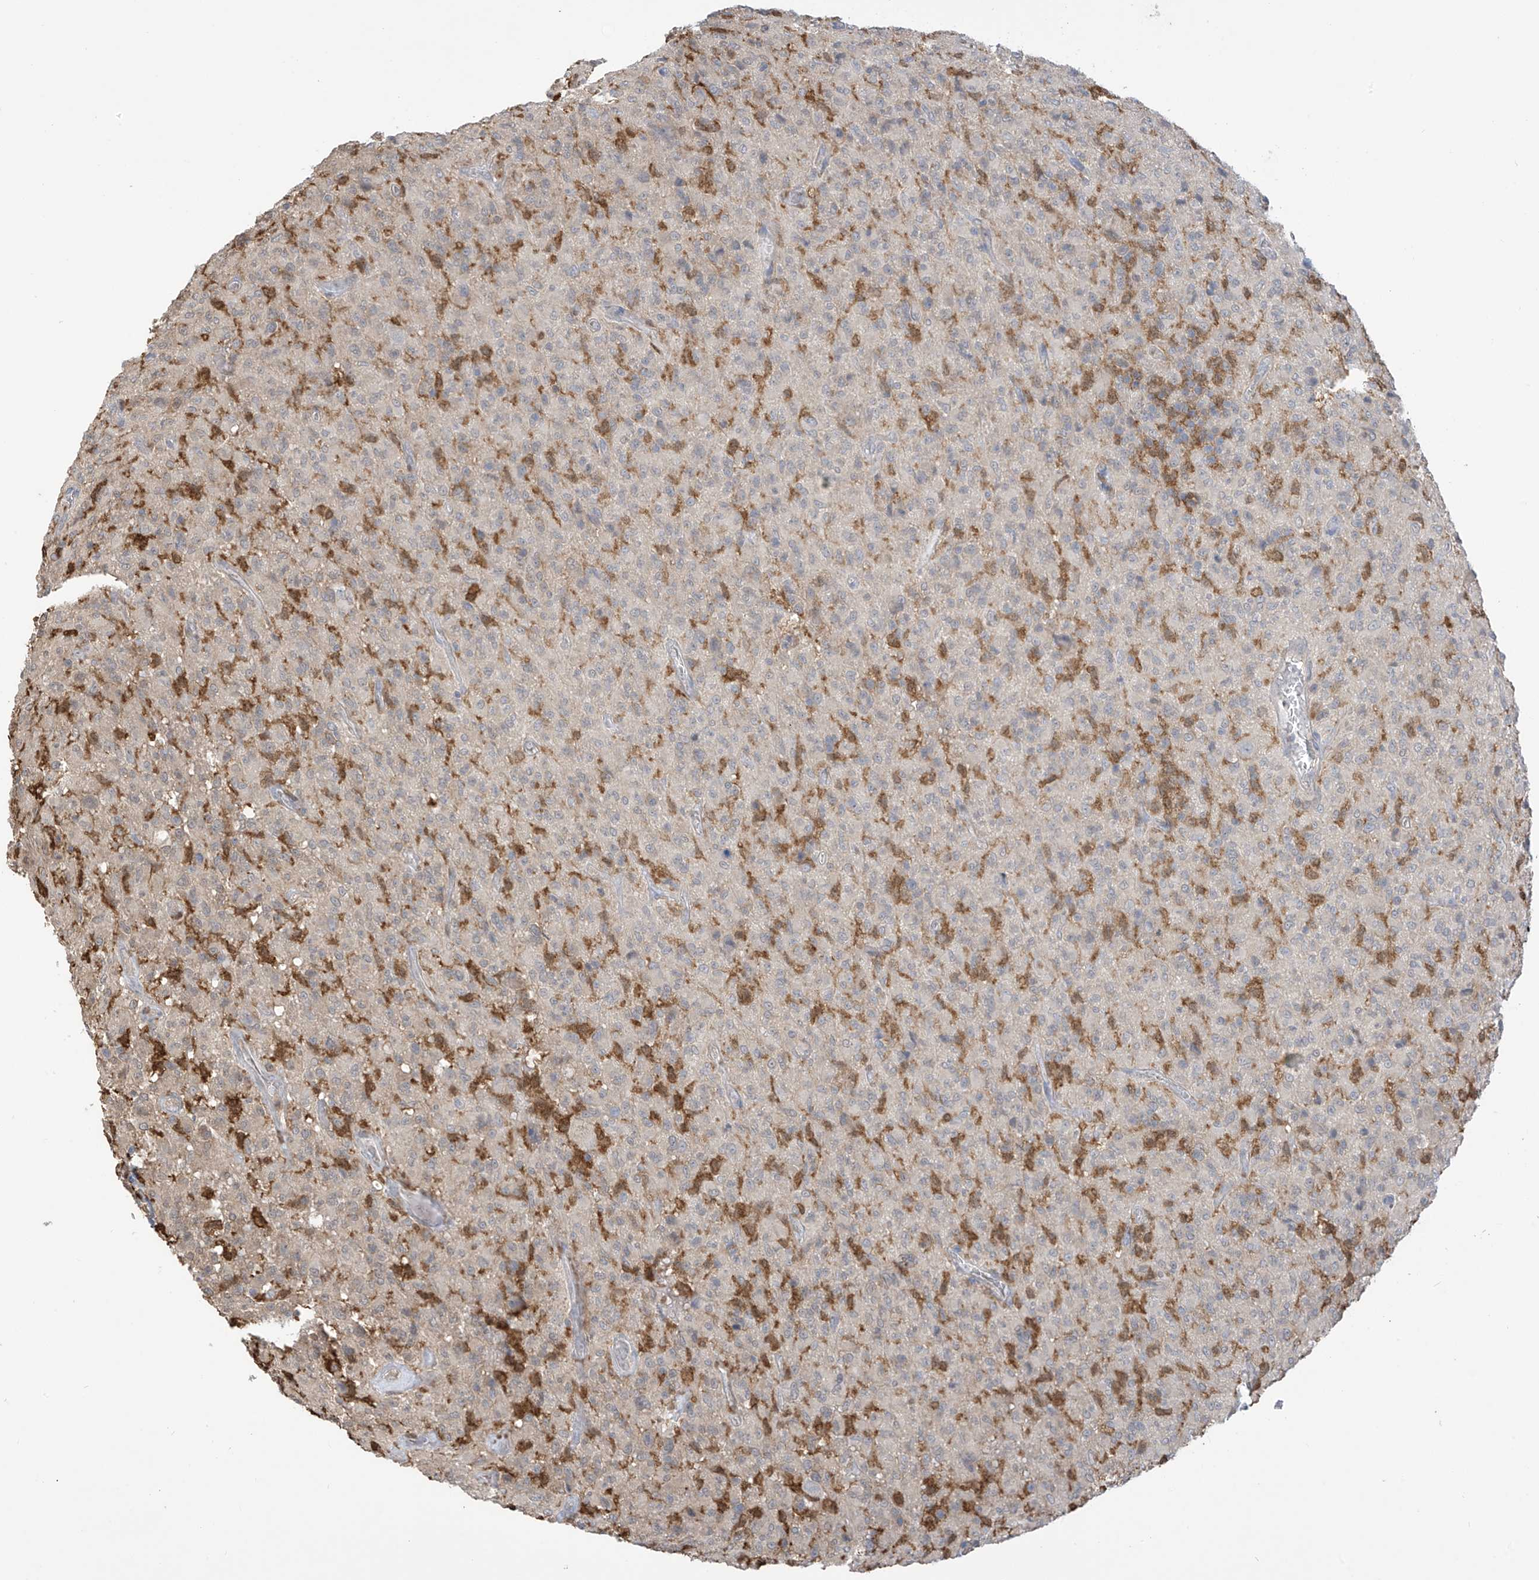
{"staining": {"intensity": "negative", "quantity": "none", "location": "none"}, "tissue": "glioma", "cell_type": "Tumor cells", "image_type": "cancer", "snomed": [{"axis": "morphology", "description": "Glioma, malignant, High grade"}, {"axis": "topography", "description": "Brain"}], "caption": "High magnification brightfield microscopy of malignant high-grade glioma stained with DAB (brown) and counterstained with hematoxylin (blue): tumor cells show no significant staining.", "gene": "IDH1", "patient": {"sex": "female", "age": 57}}